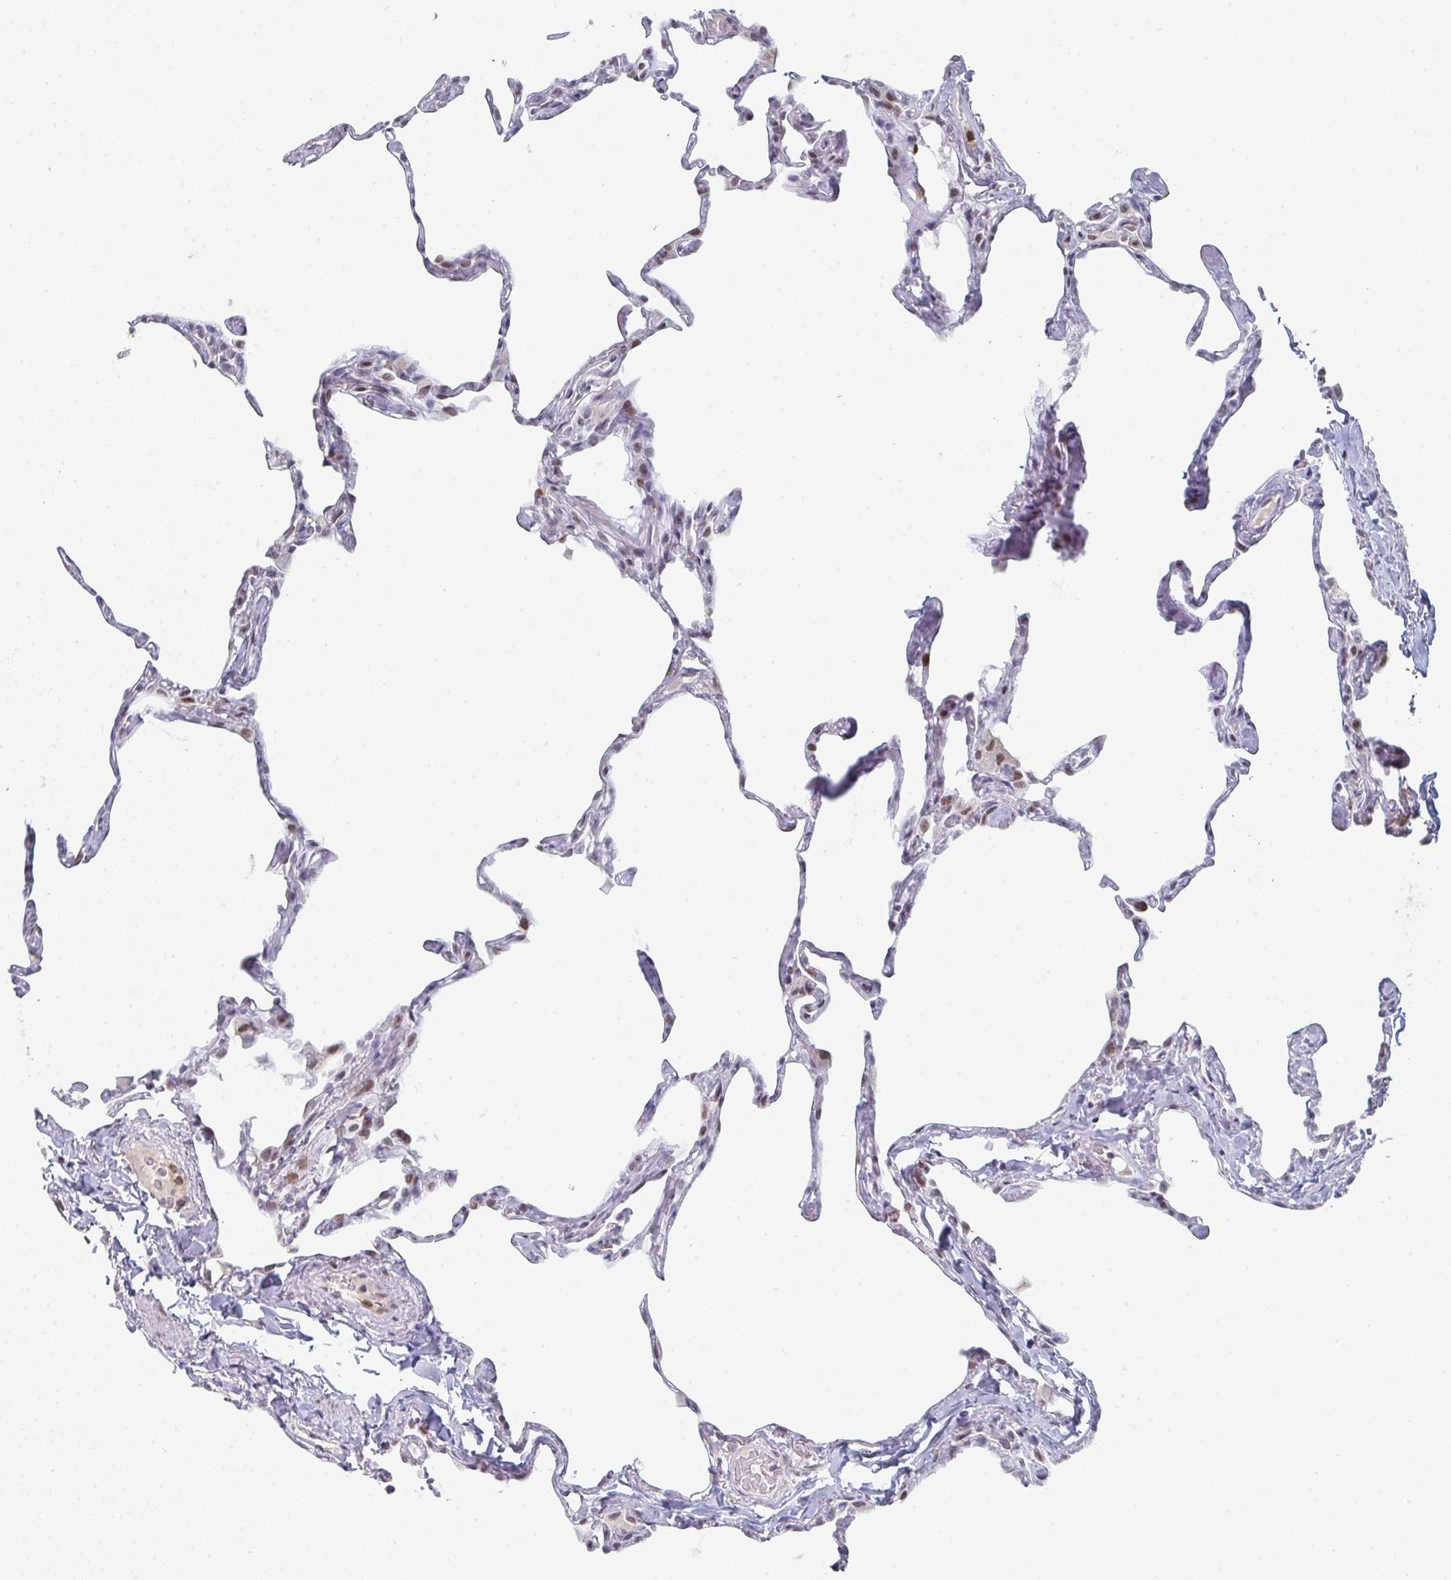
{"staining": {"intensity": "weak", "quantity": "<25%", "location": "nuclear"}, "tissue": "lung", "cell_type": "Alveolar cells", "image_type": "normal", "snomed": [{"axis": "morphology", "description": "Normal tissue, NOS"}, {"axis": "topography", "description": "Lung"}], "caption": "Immunohistochemistry (IHC) micrograph of unremarkable human lung stained for a protein (brown), which displays no positivity in alveolar cells.", "gene": "LIN54", "patient": {"sex": "male", "age": 65}}